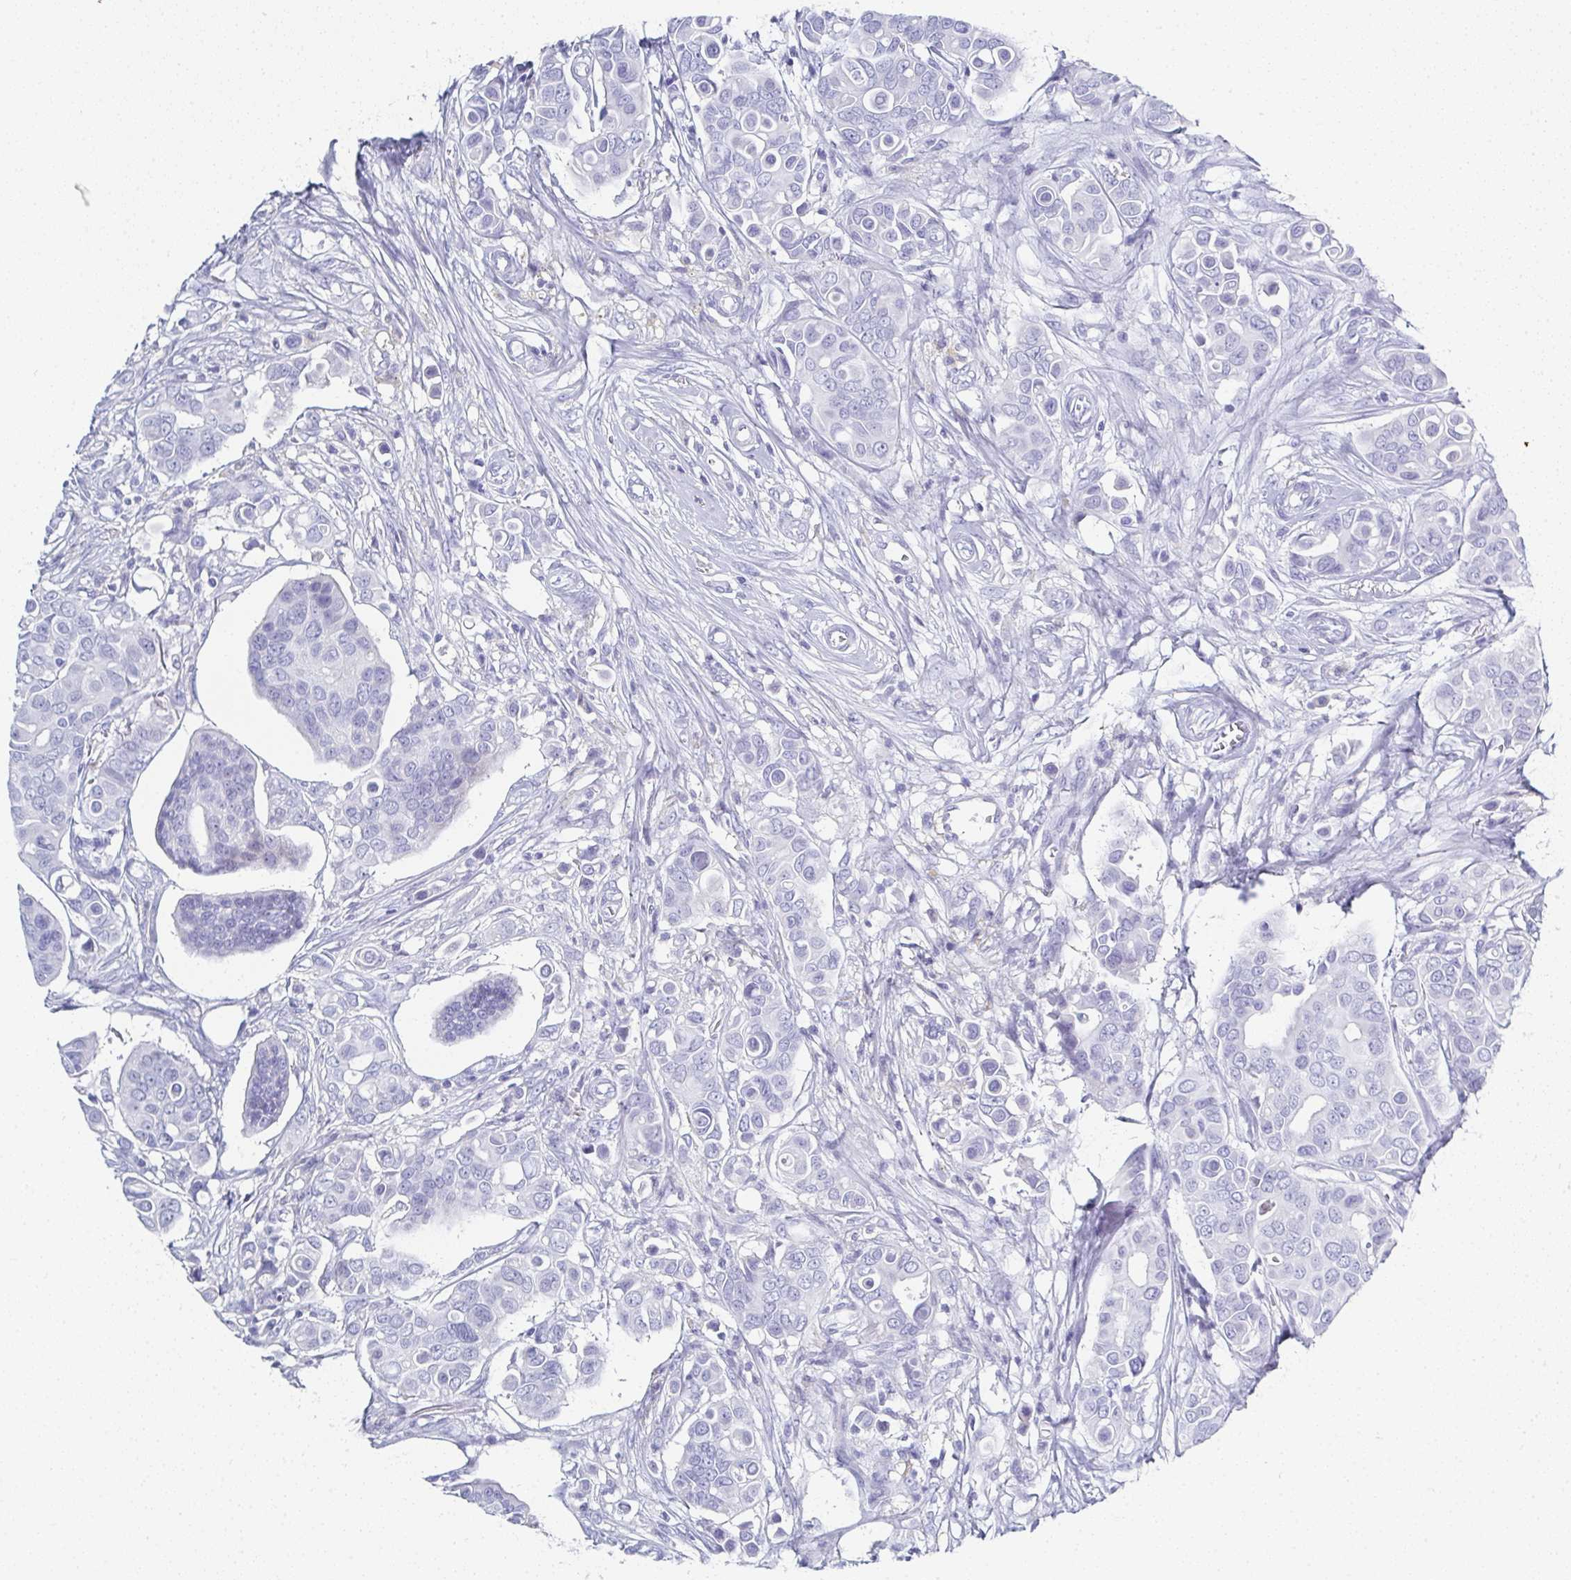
{"staining": {"intensity": "negative", "quantity": "none", "location": "none"}, "tissue": "breast cancer", "cell_type": "Tumor cells", "image_type": "cancer", "snomed": [{"axis": "morphology", "description": "Normal tissue, NOS"}, {"axis": "morphology", "description": "Duct carcinoma"}, {"axis": "topography", "description": "Skin"}, {"axis": "topography", "description": "Breast"}], "caption": "This is an immunohistochemistry image of breast cancer. There is no staining in tumor cells.", "gene": "SYCP1", "patient": {"sex": "female", "age": 54}}